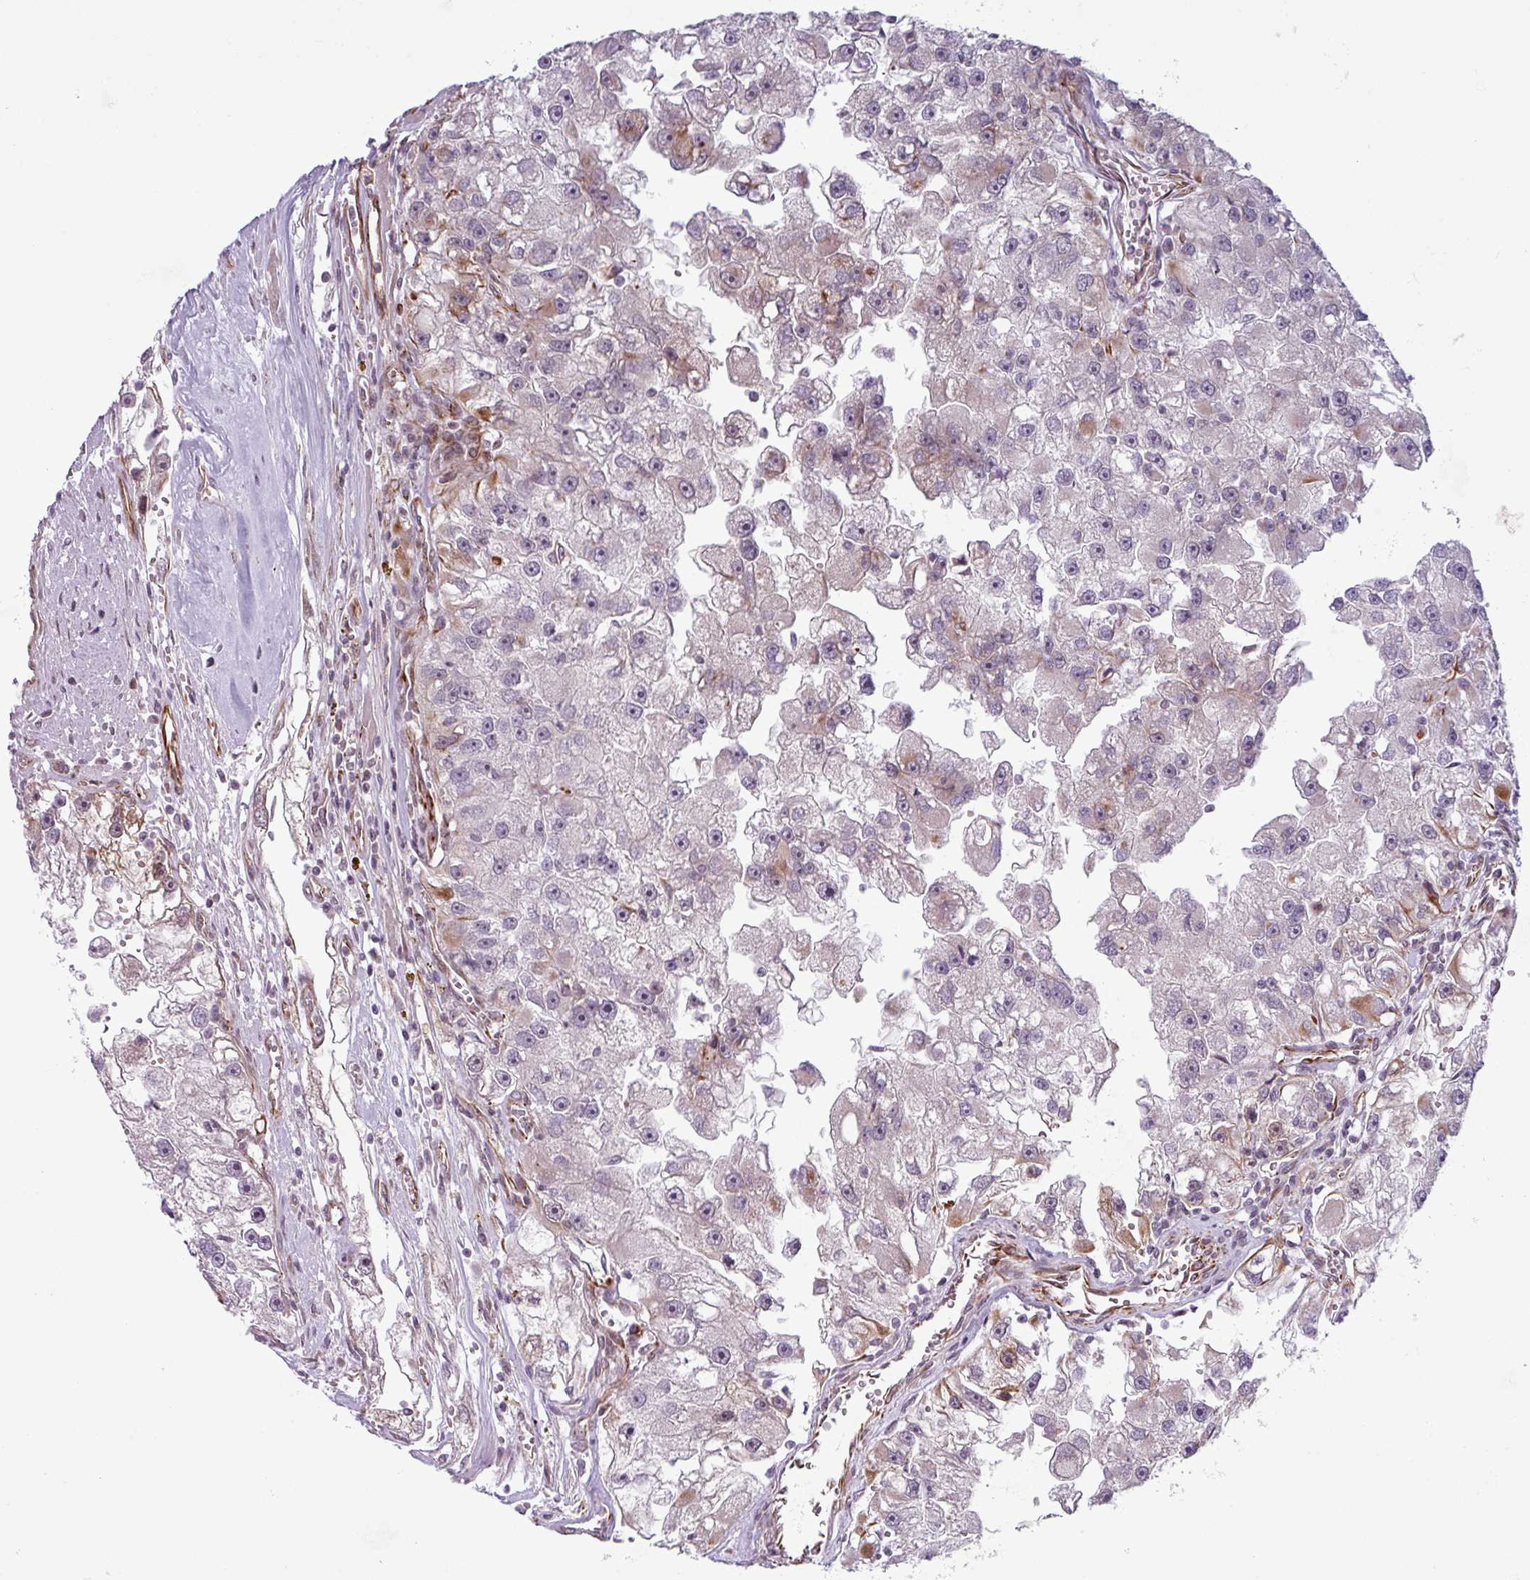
{"staining": {"intensity": "negative", "quantity": "none", "location": "none"}, "tissue": "renal cancer", "cell_type": "Tumor cells", "image_type": "cancer", "snomed": [{"axis": "morphology", "description": "Adenocarcinoma, NOS"}, {"axis": "topography", "description": "Kidney"}], "caption": "Renal cancer was stained to show a protein in brown. There is no significant expression in tumor cells.", "gene": "CHD3", "patient": {"sex": "male", "age": 63}}